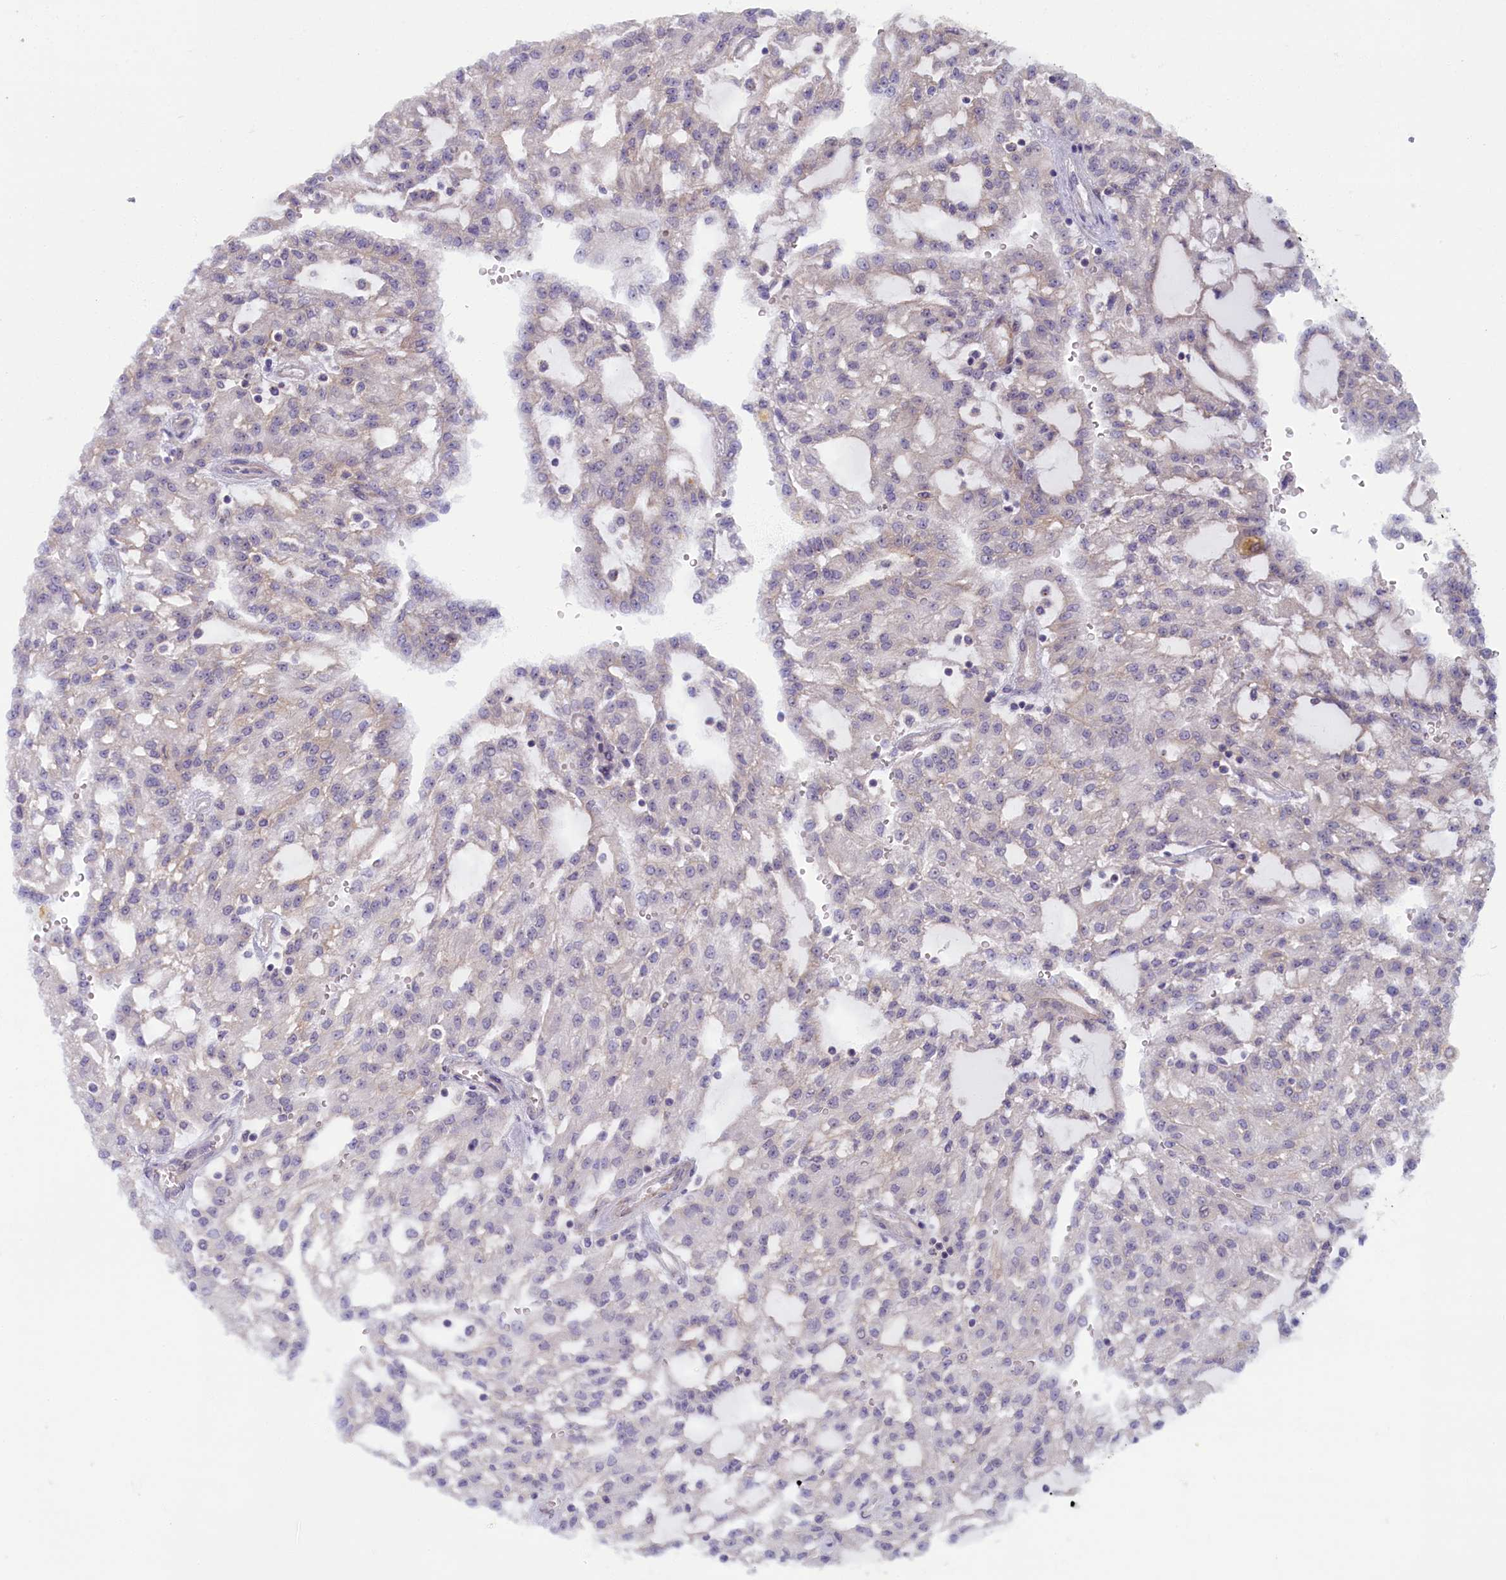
{"staining": {"intensity": "negative", "quantity": "none", "location": "none"}, "tissue": "renal cancer", "cell_type": "Tumor cells", "image_type": "cancer", "snomed": [{"axis": "morphology", "description": "Adenocarcinoma, NOS"}, {"axis": "topography", "description": "Kidney"}], "caption": "An IHC photomicrograph of renal adenocarcinoma is shown. There is no staining in tumor cells of renal adenocarcinoma.", "gene": "TRPM4", "patient": {"sex": "male", "age": 63}}